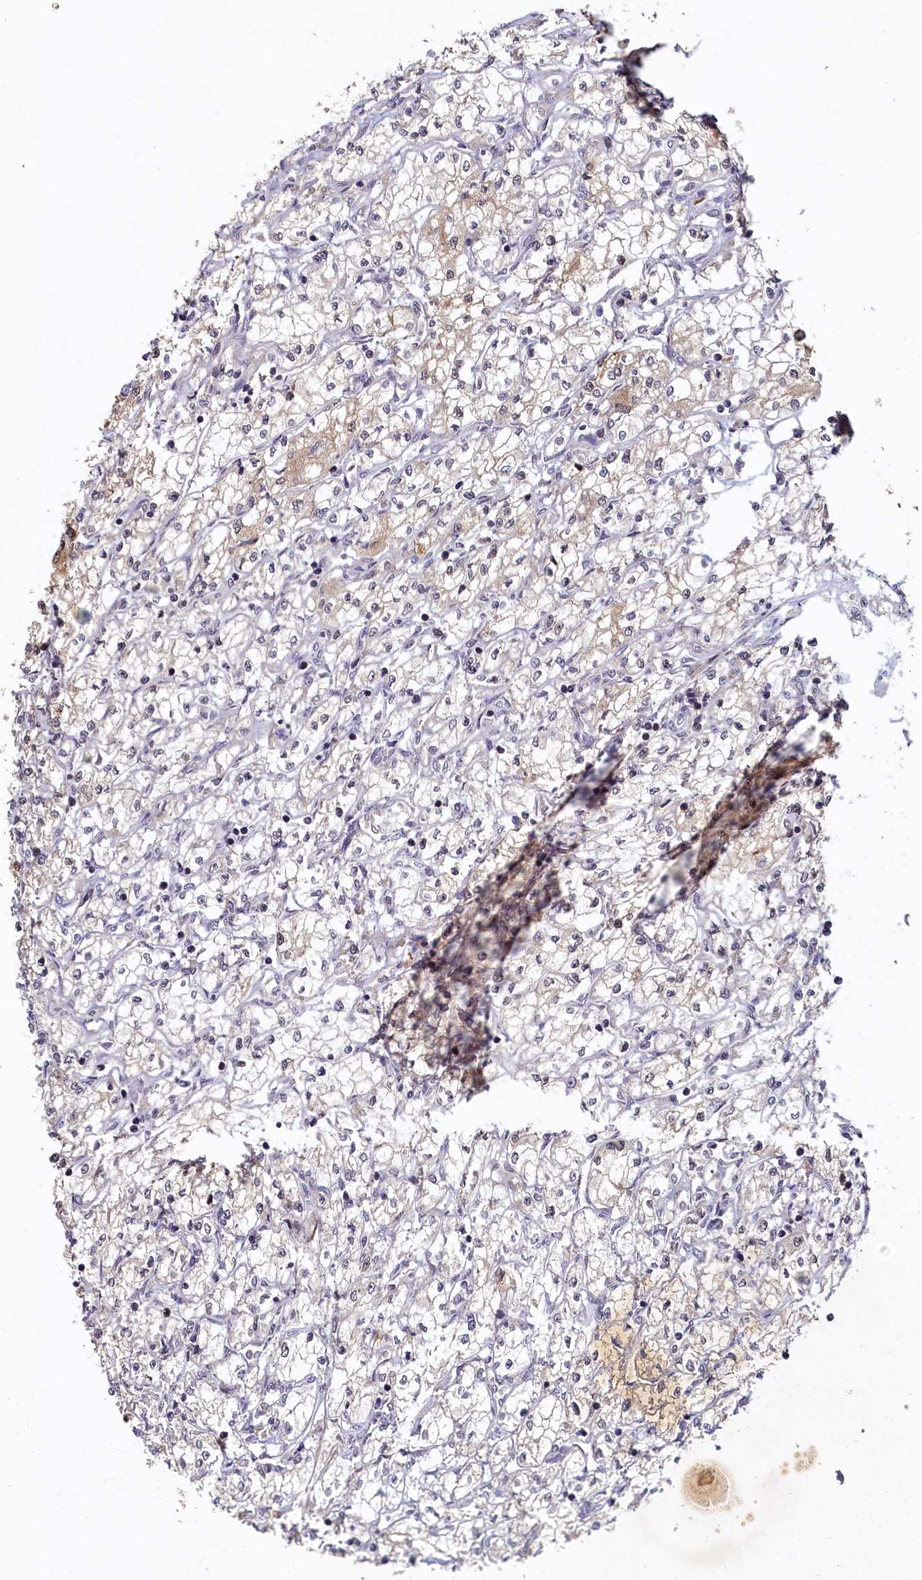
{"staining": {"intensity": "negative", "quantity": "none", "location": "none"}, "tissue": "renal cancer", "cell_type": "Tumor cells", "image_type": "cancer", "snomed": [{"axis": "morphology", "description": "Adenocarcinoma, NOS"}, {"axis": "topography", "description": "Kidney"}], "caption": "This is an IHC image of human renal cancer. There is no expression in tumor cells.", "gene": "LCMT2", "patient": {"sex": "male", "age": 59}}